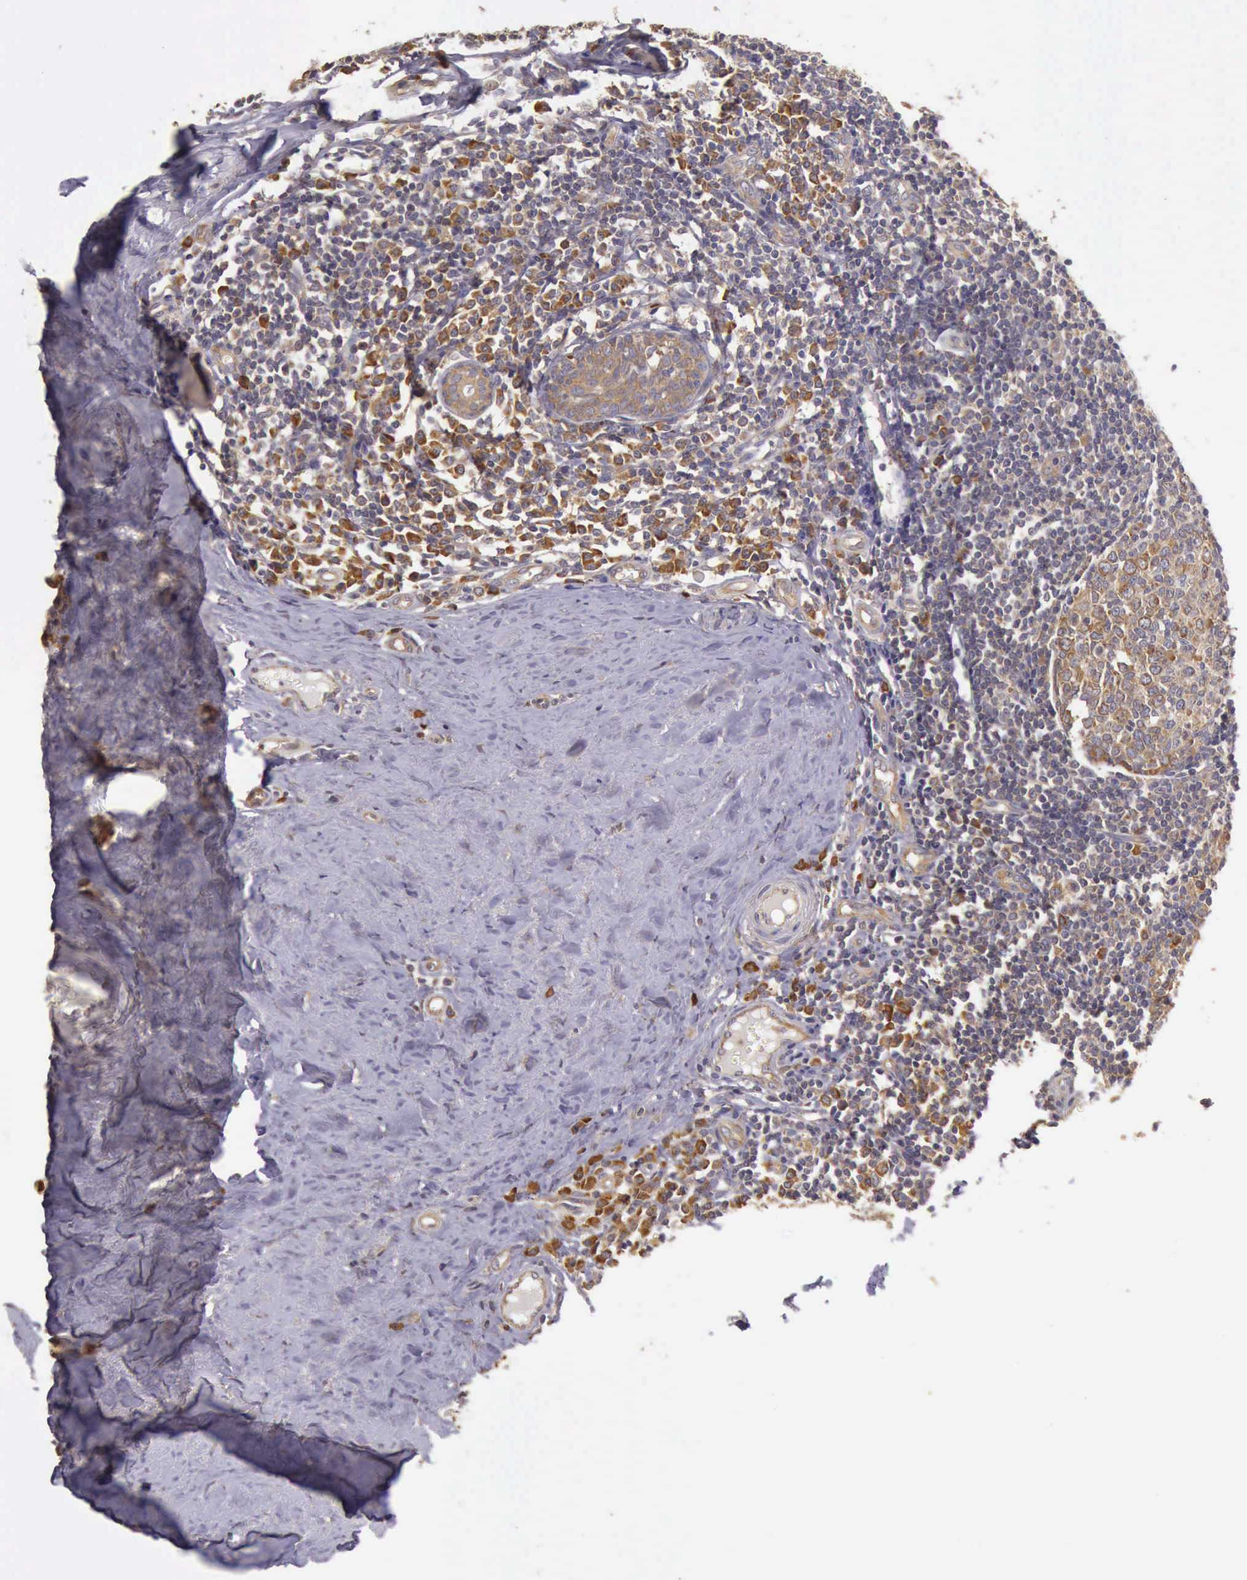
{"staining": {"intensity": "strong", "quantity": ">75%", "location": "cytoplasmic/membranous"}, "tissue": "tonsil", "cell_type": "Germinal center cells", "image_type": "normal", "snomed": [{"axis": "morphology", "description": "Normal tissue, NOS"}, {"axis": "topography", "description": "Tonsil"}], "caption": "IHC (DAB) staining of benign human tonsil reveals strong cytoplasmic/membranous protein positivity in about >75% of germinal center cells.", "gene": "EIF5", "patient": {"sex": "female", "age": 41}}